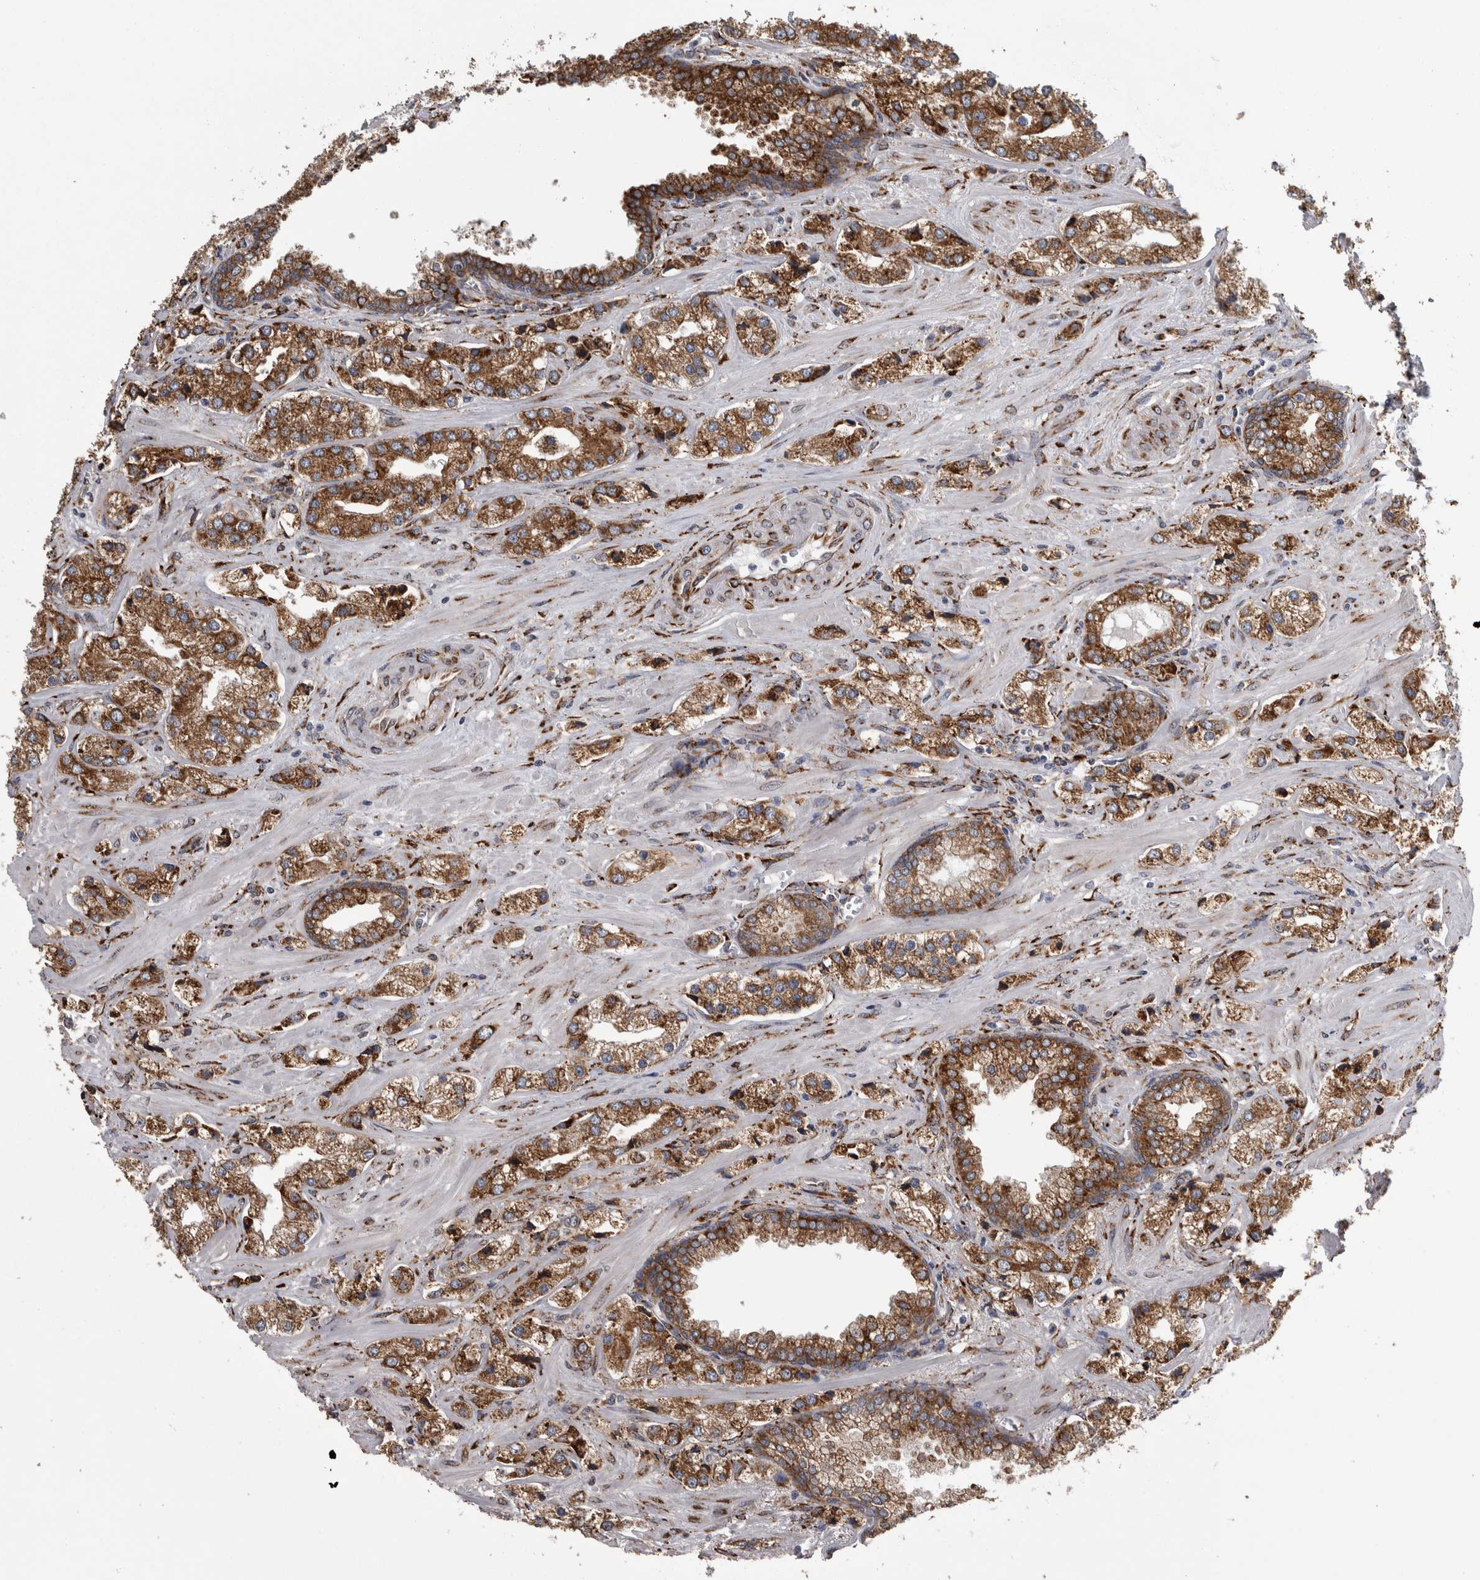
{"staining": {"intensity": "strong", "quantity": ">75%", "location": "cytoplasmic/membranous"}, "tissue": "prostate cancer", "cell_type": "Tumor cells", "image_type": "cancer", "snomed": [{"axis": "morphology", "description": "Adenocarcinoma, High grade"}, {"axis": "topography", "description": "Prostate"}], "caption": "A histopathology image of prostate cancer (adenocarcinoma (high-grade)) stained for a protein displays strong cytoplasmic/membranous brown staining in tumor cells.", "gene": "FHIP2B", "patient": {"sex": "male", "age": 66}}